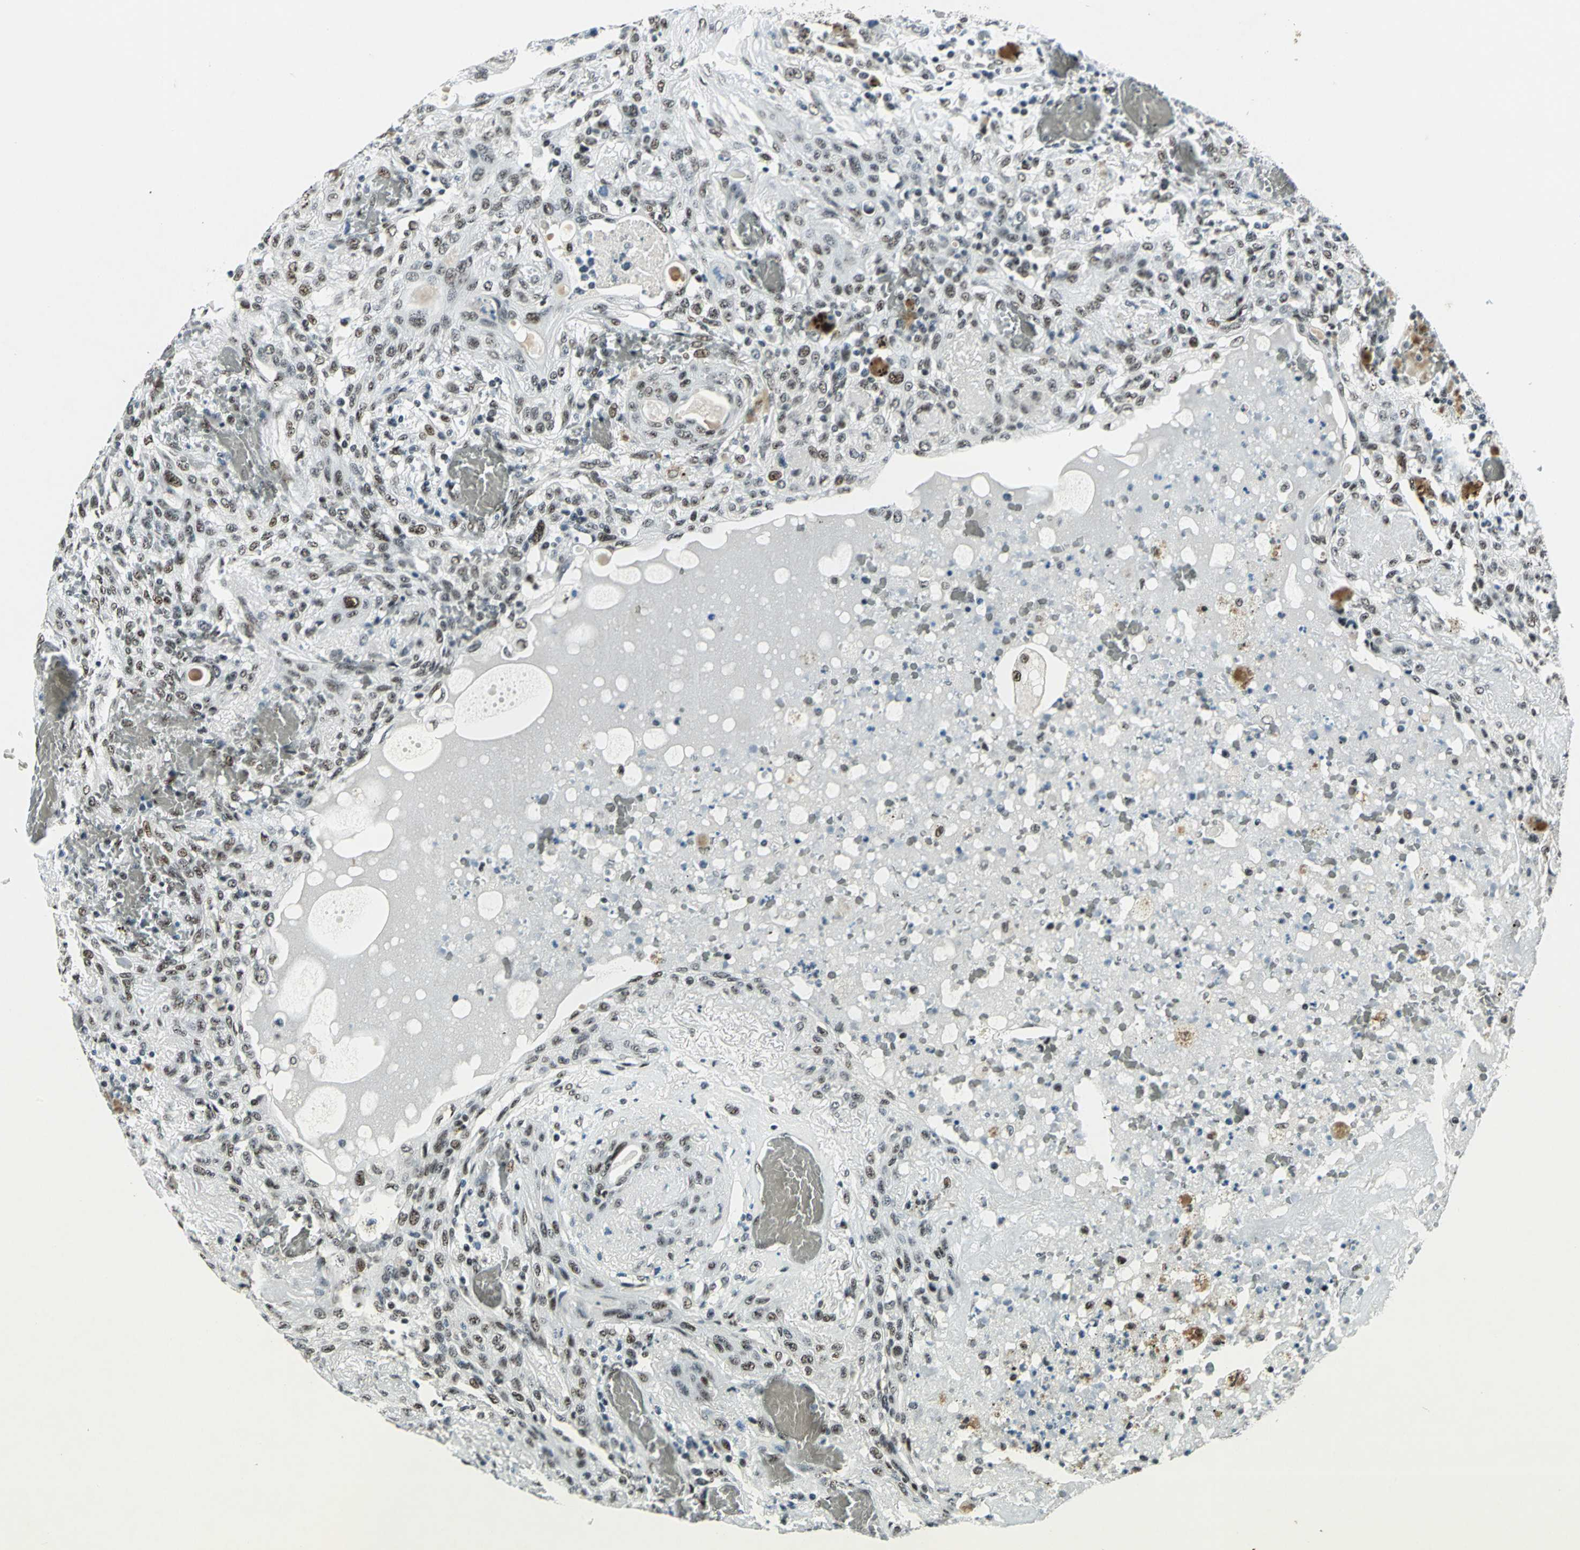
{"staining": {"intensity": "moderate", "quantity": ">75%", "location": "nuclear"}, "tissue": "lung cancer", "cell_type": "Tumor cells", "image_type": "cancer", "snomed": [{"axis": "morphology", "description": "Squamous cell carcinoma, NOS"}, {"axis": "topography", "description": "Lung"}], "caption": "Immunohistochemical staining of lung squamous cell carcinoma displays medium levels of moderate nuclear protein expression in approximately >75% of tumor cells.", "gene": "KAT6B", "patient": {"sex": "female", "age": 47}}